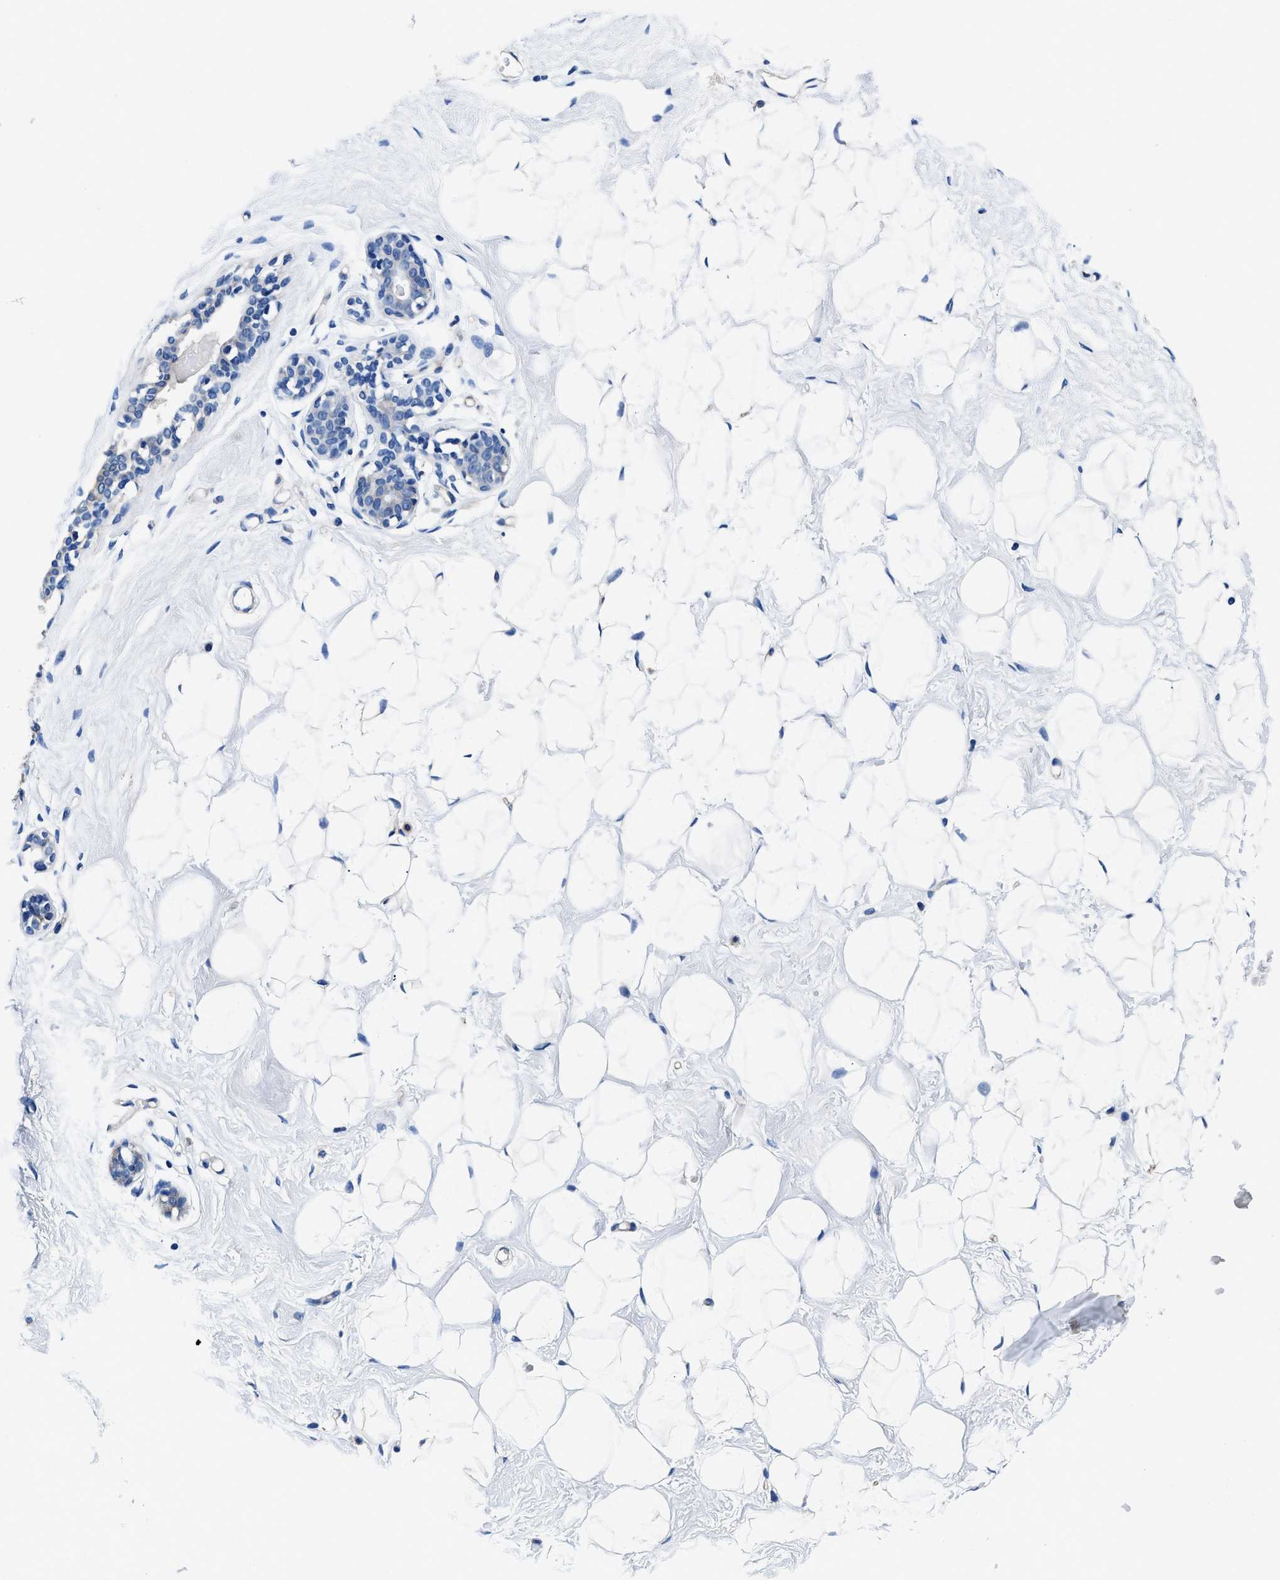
{"staining": {"intensity": "negative", "quantity": "none", "location": "none"}, "tissue": "breast", "cell_type": "Adipocytes", "image_type": "normal", "snomed": [{"axis": "morphology", "description": "Normal tissue, NOS"}, {"axis": "topography", "description": "Breast"}], "caption": "An IHC histopathology image of benign breast is shown. There is no staining in adipocytes of breast.", "gene": "NEU1", "patient": {"sex": "female", "age": 23}}